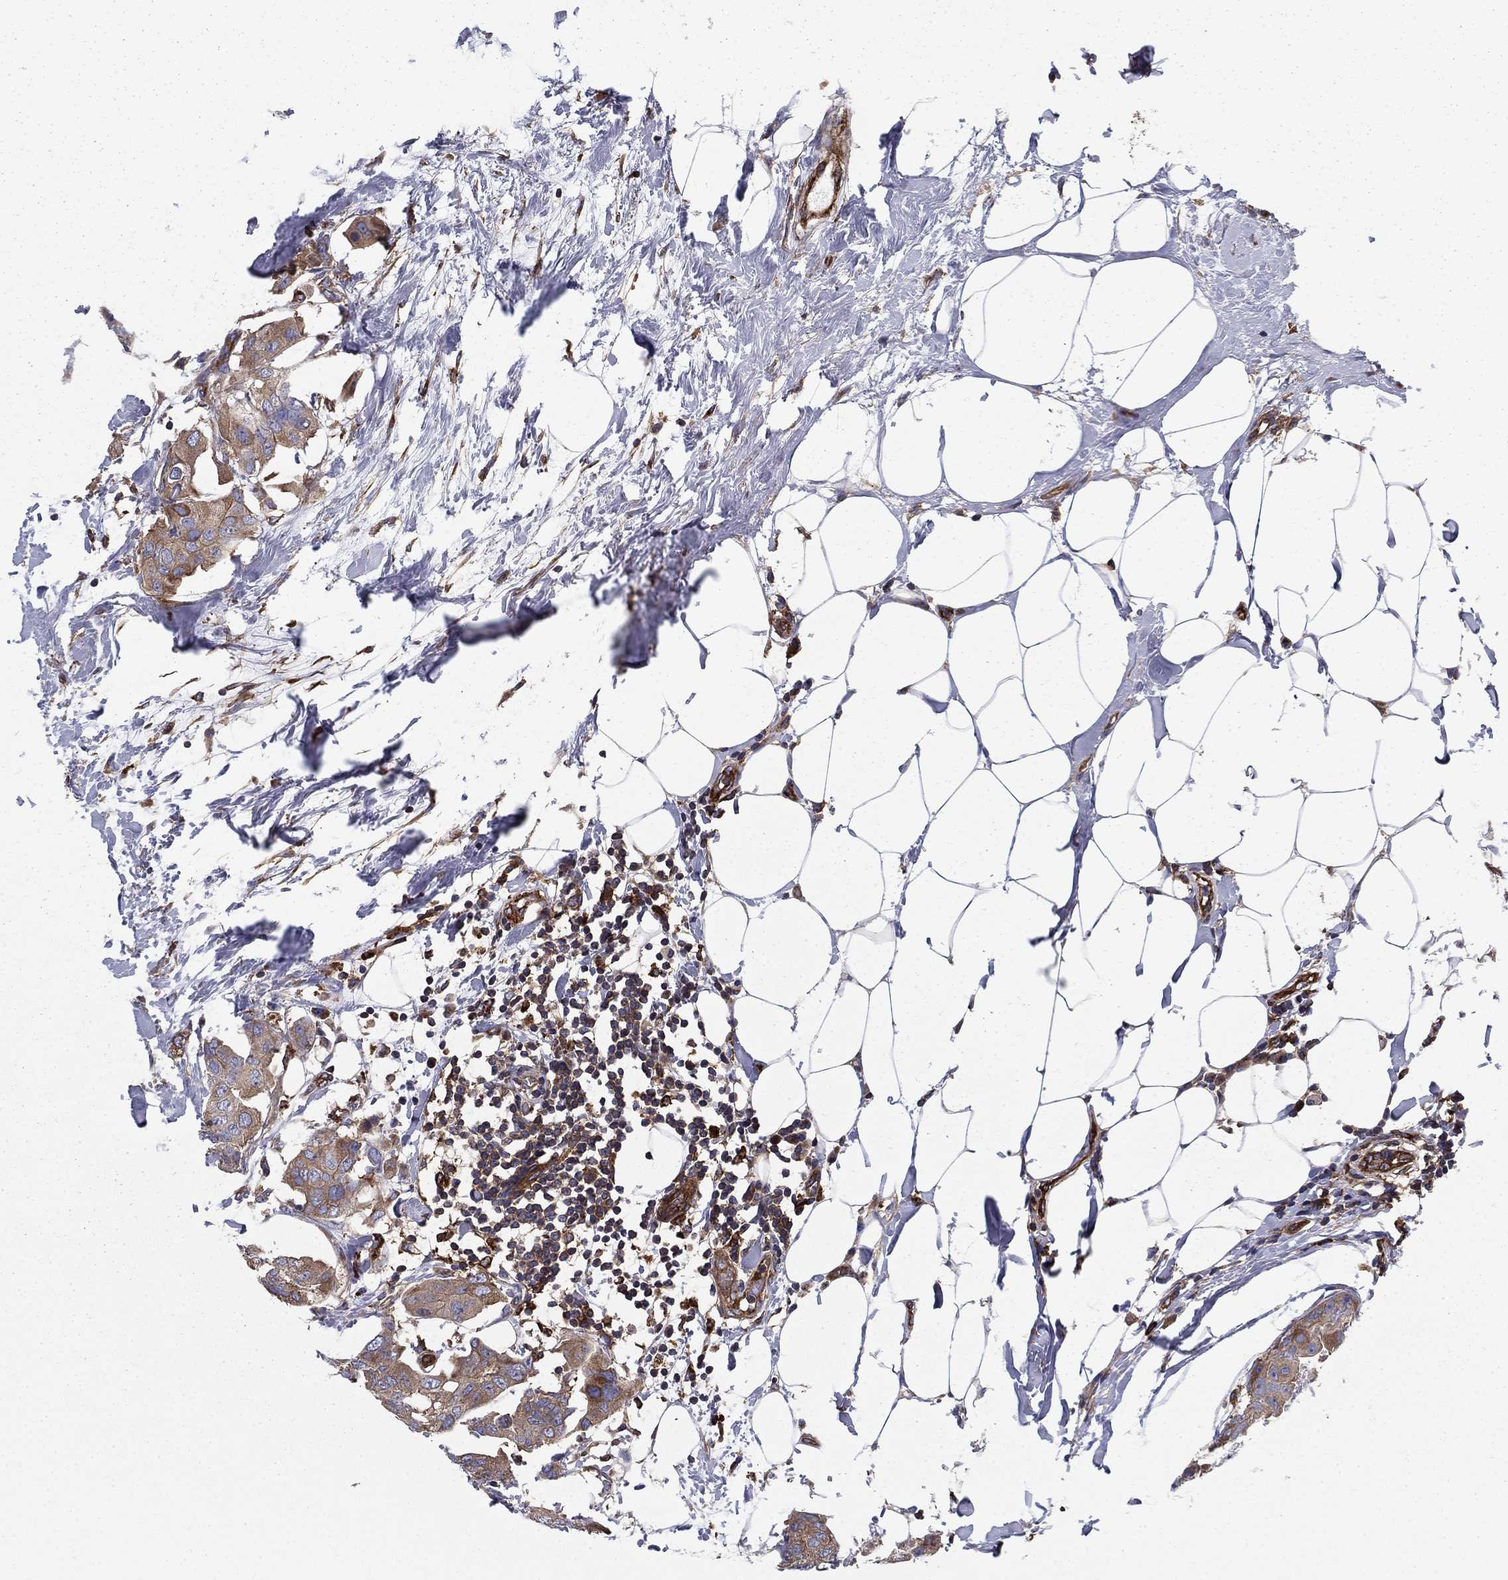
{"staining": {"intensity": "moderate", "quantity": "<25%", "location": "cytoplasmic/membranous"}, "tissue": "breast cancer", "cell_type": "Tumor cells", "image_type": "cancer", "snomed": [{"axis": "morphology", "description": "Normal tissue, NOS"}, {"axis": "morphology", "description": "Duct carcinoma"}, {"axis": "topography", "description": "Breast"}], "caption": "DAB (3,3'-diaminobenzidine) immunohistochemical staining of infiltrating ductal carcinoma (breast) reveals moderate cytoplasmic/membranous protein positivity in about <25% of tumor cells.", "gene": "EHBP1L1", "patient": {"sex": "female", "age": 40}}